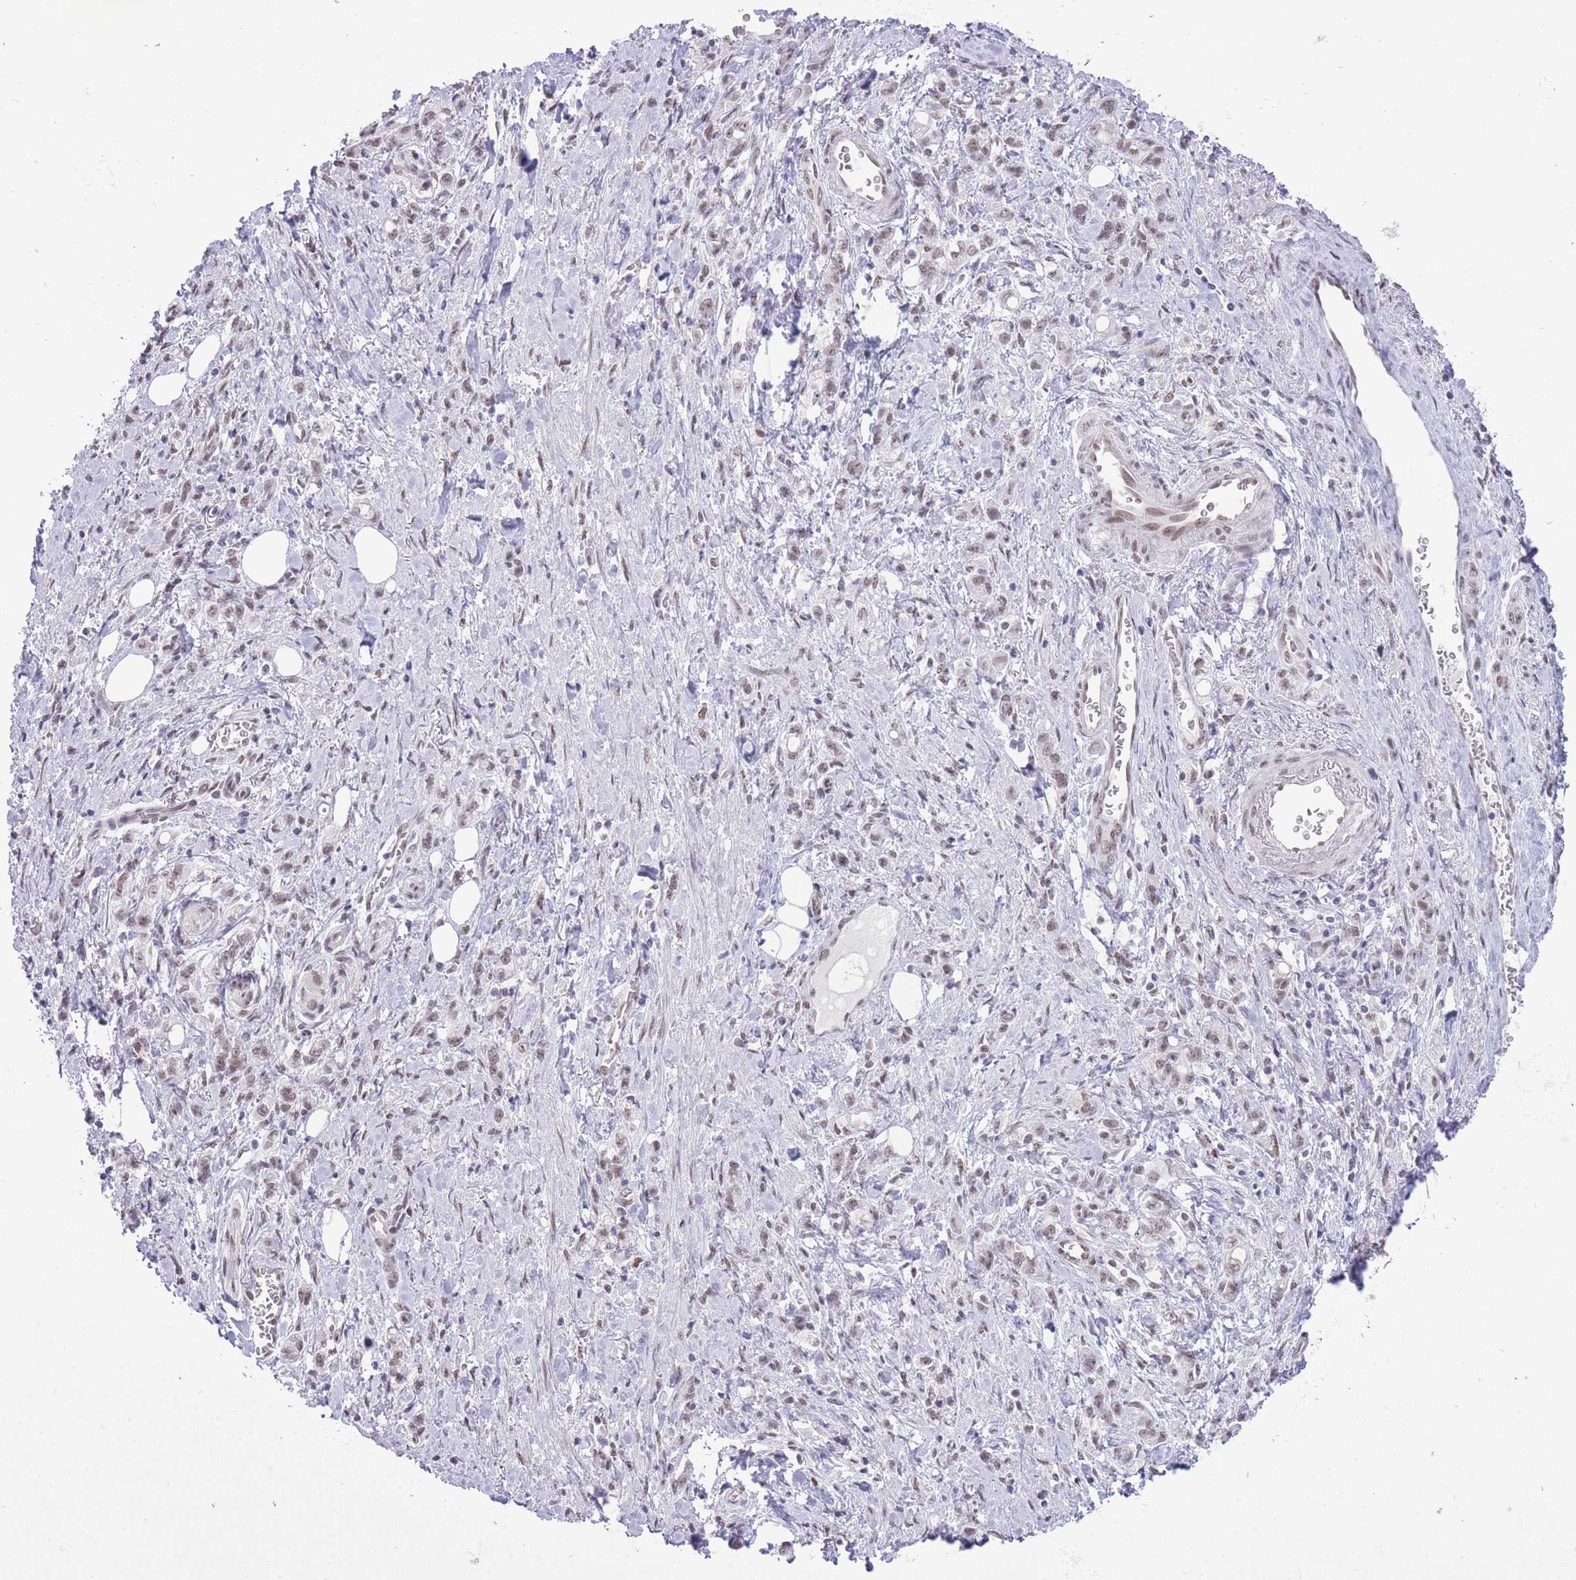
{"staining": {"intensity": "moderate", "quantity": ">75%", "location": "nuclear"}, "tissue": "stomach cancer", "cell_type": "Tumor cells", "image_type": "cancer", "snomed": [{"axis": "morphology", "description": "Adenocarcinoma, NOS"}, {"axis": "topography", "description": "Stomach"}], "caption": "Brown immunohistochemical staining in stomach adenocarcinoma displays moderate nuclear staining in about >75% of tumor cells.", "gene": "ZBED5", "patient": {"sex": "male", "age": 77}}